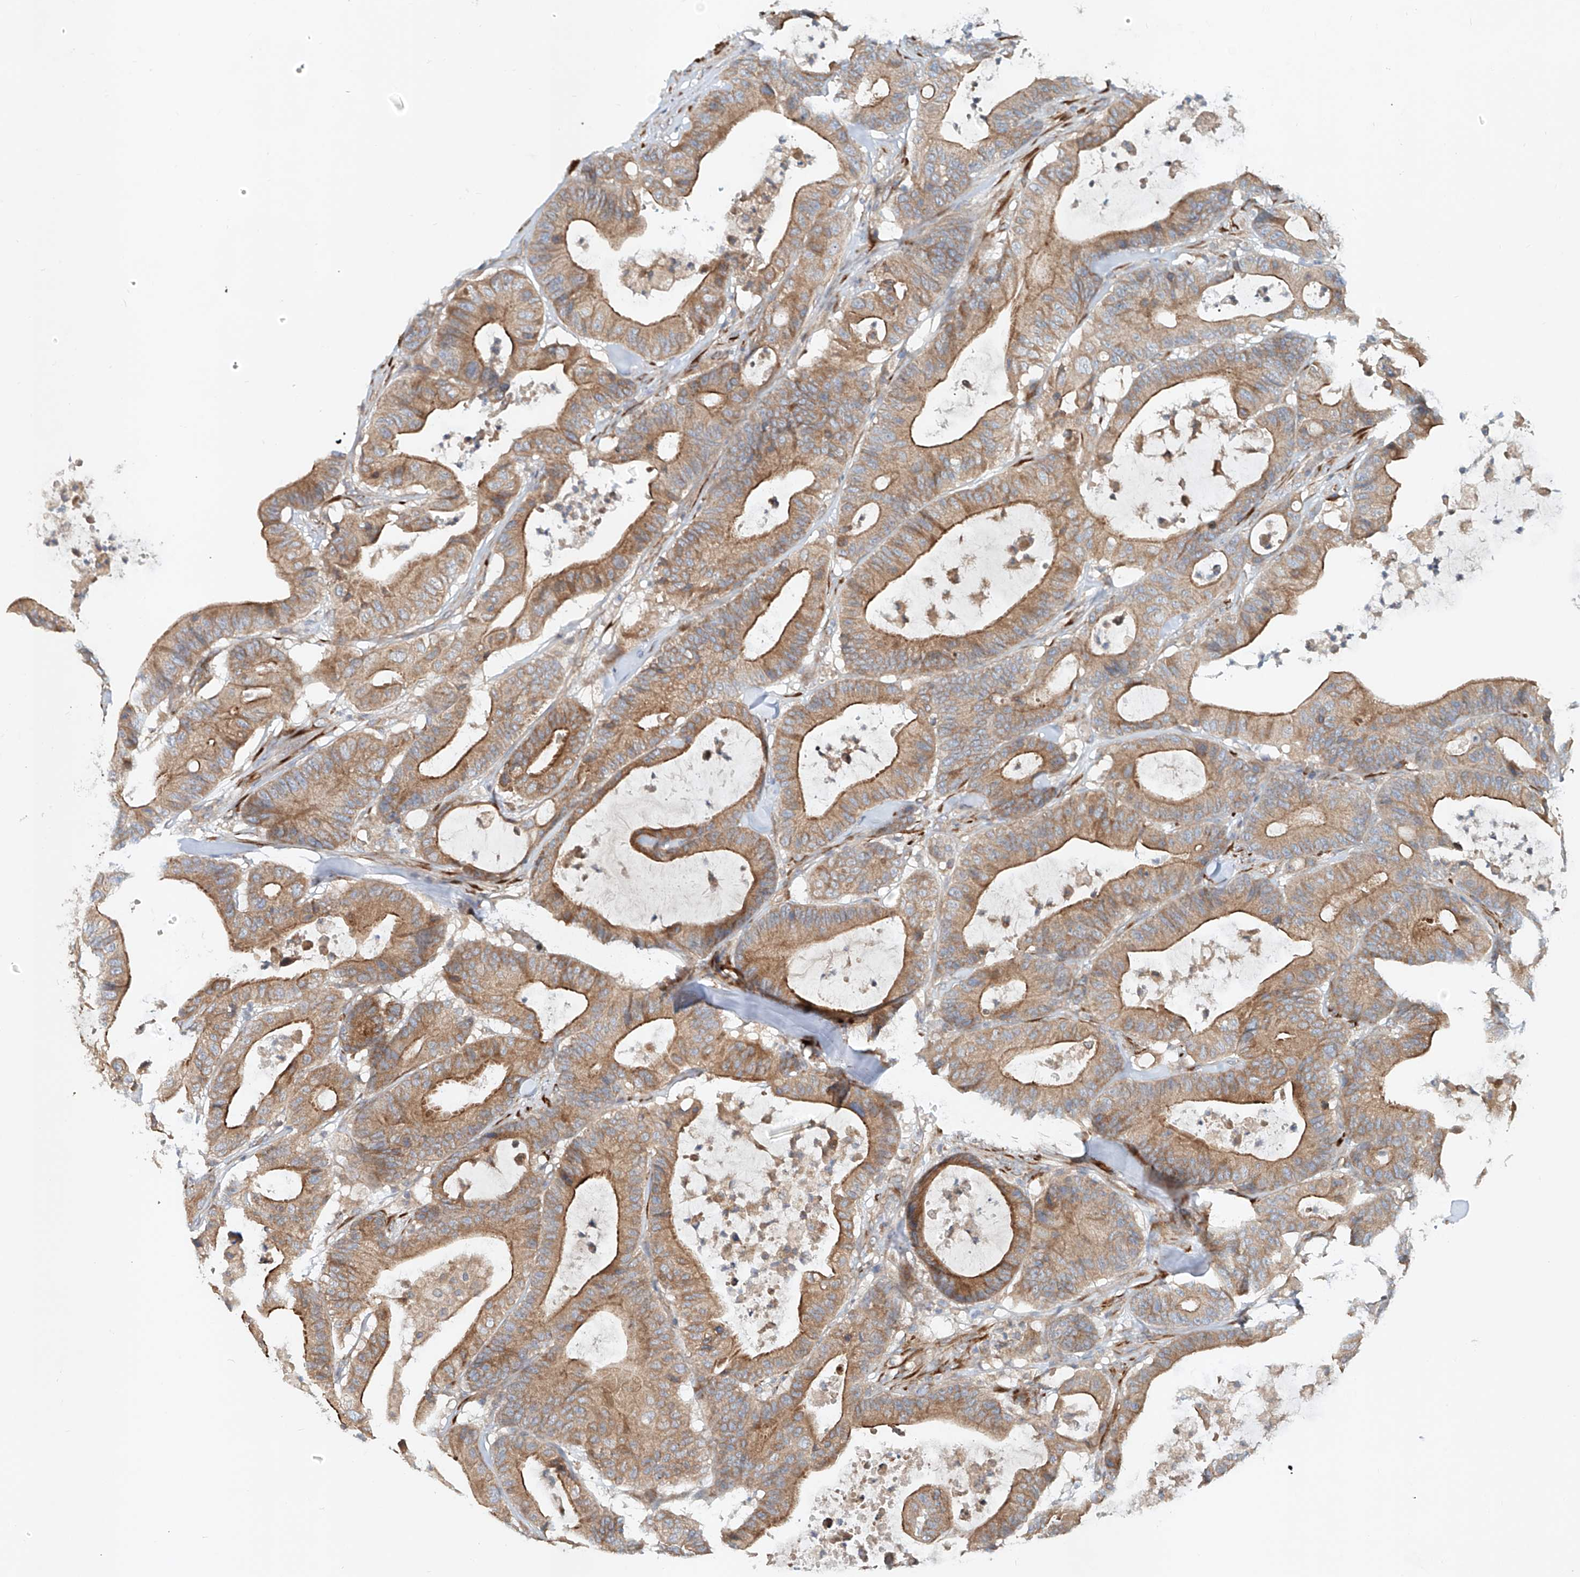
{"staining": {"intensity": "moderate", "quantity": ">75%", "location": "cytoplasmic/membranous"}, "tissue": "colorectal cancer", "cell_type": "Tumor cells", "image_type": "cancer", "snomed": [{"axis": "morphology", "description": "Adenocarcinoma, NOS"}, {"axis": "topography", "description": "Colon"}], "caption": "This histopathology image shows colorectal cancer (adenocarcinoma) stained with IHC to label a protein in brown. The cytoplasmic/membranous of tumor cells show moderate positivity for the protein. Nuclei are counter-stained blue.", "gene": "SNAP29", "patient": {"sex": "female", "age": 84}}